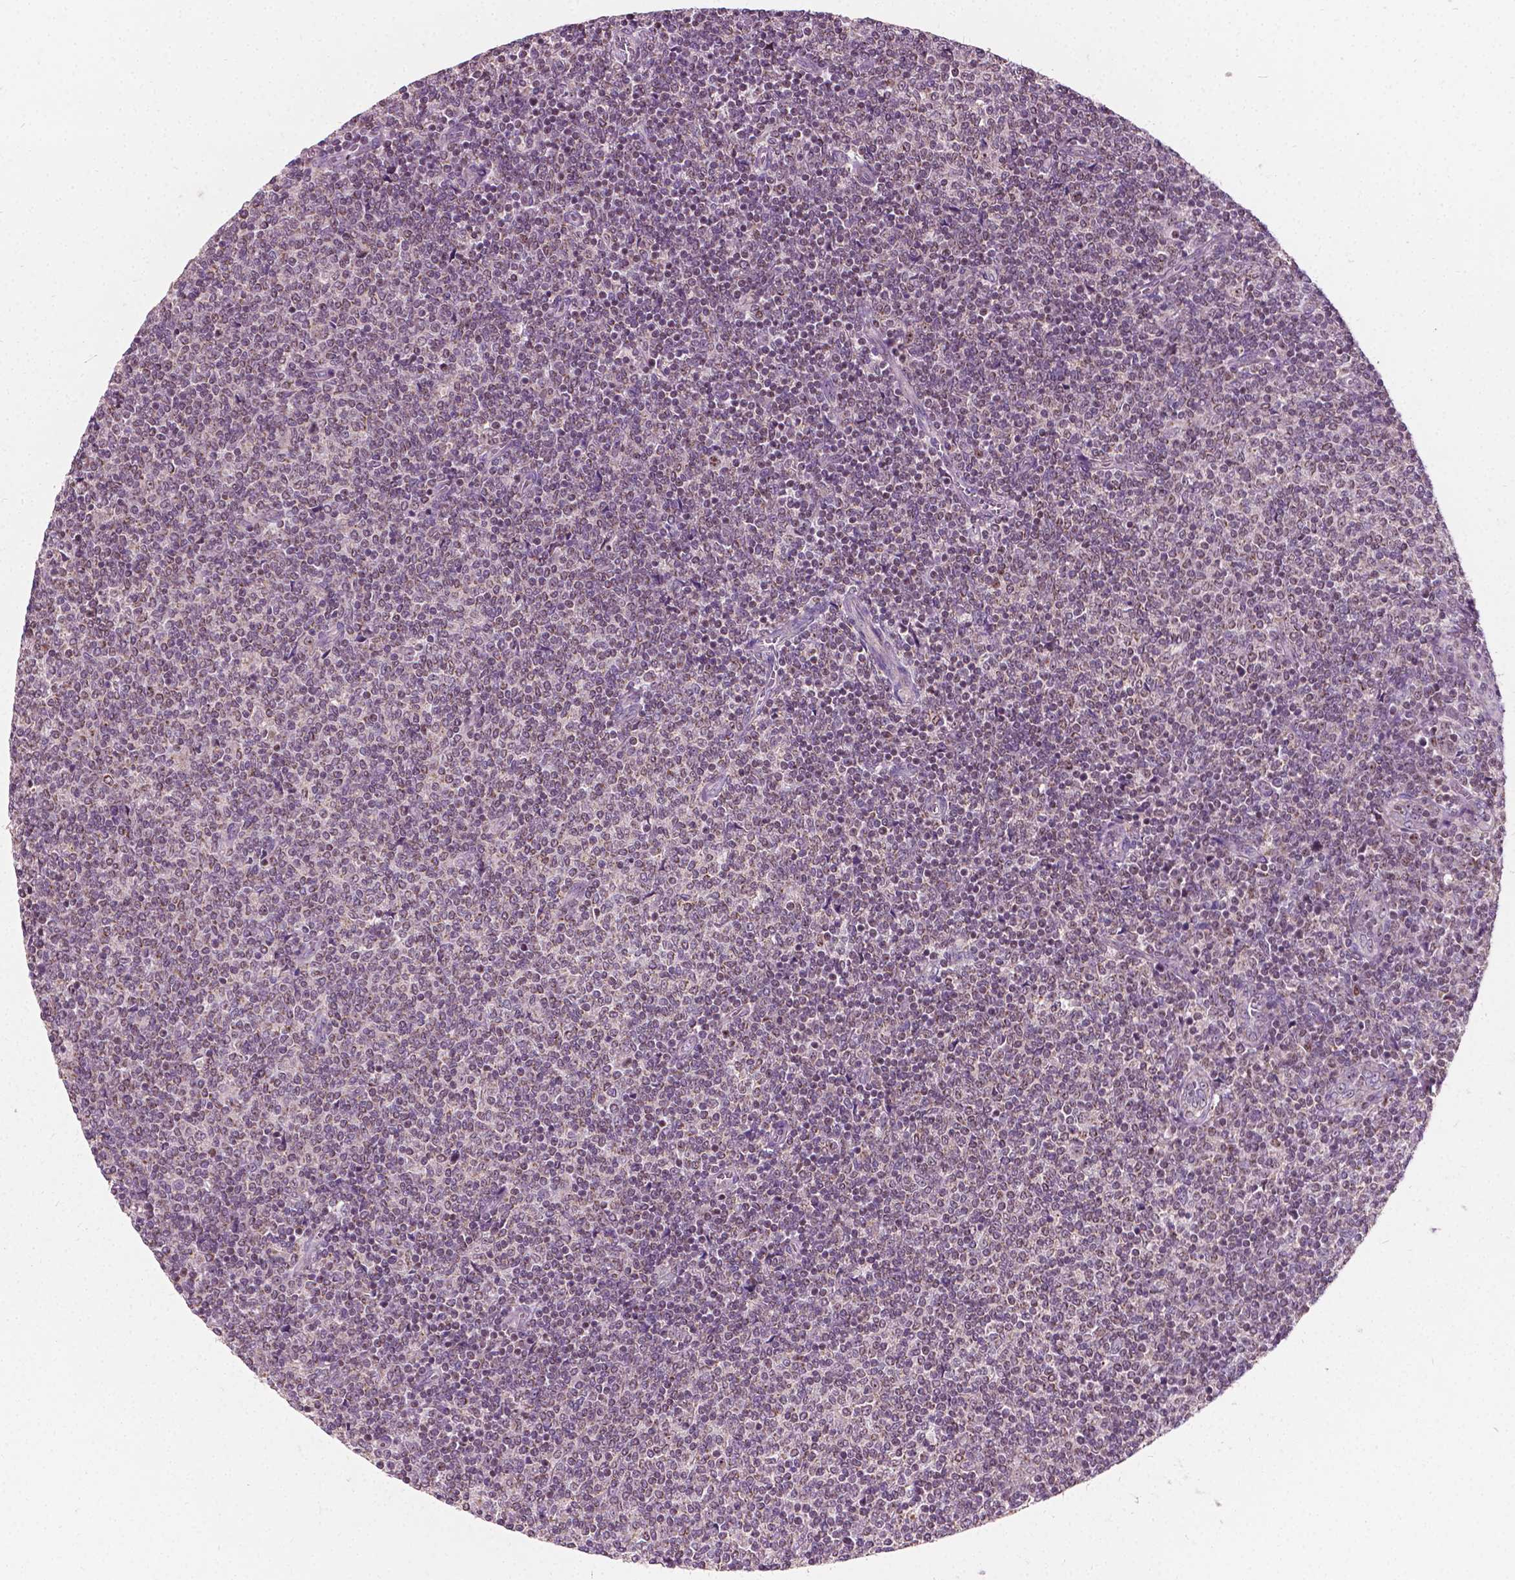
{"staining": {"intensity": "weak", "quantity": "<25%", "location": "nuclear"}, "tissue": "lymphoma", "cell_type": "Tumor cells", "image_type": "cancer", "snomed": [{"axis": "morphology", "description": "Malignant lymphoma, non-Hodgkin's type, Low grade"}, {"axis": "topography", "description": "Lymph node"}], "caption": "This is an immunohistochemistry (IHC) histopathology image of lymphoma. There is no positivity in tumor cells.", "gene": "ODF3L2", "patient": {"sex": "male", "age": 52}}